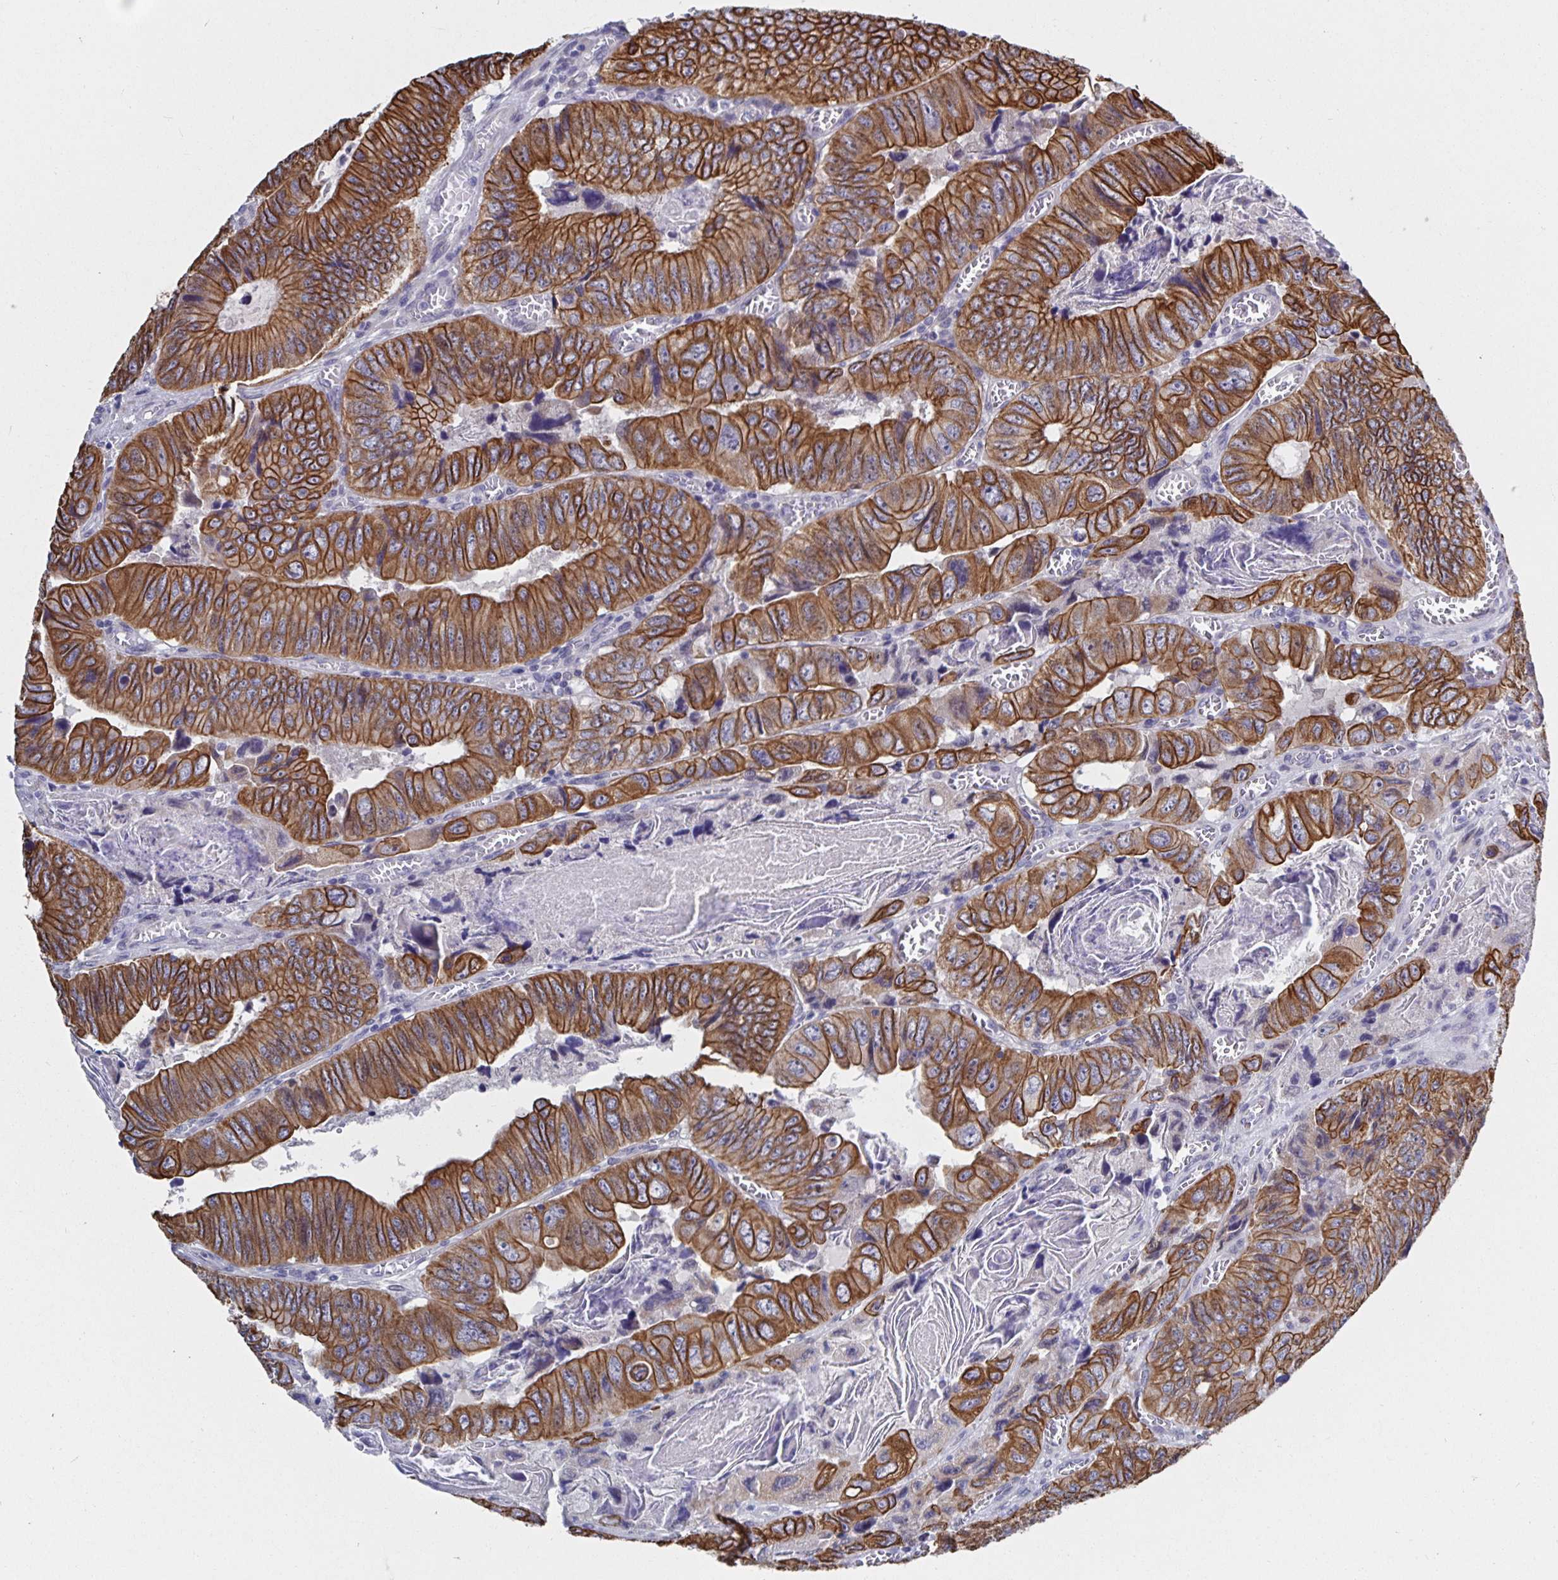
{"staining": {"intensity": "strong", "quantity": ">75%", "location": "cytoplasmic/membranous"}, "tissue": "colorectal cancer", "cell_type": "Tumor cells", "image_type": "cancer", "snomed": [{"axis": "morphology", "description": "Adenocarcinoma, NOS"}, {"axis": "topography", "description": "Colon"}], "caption": "Protein expression analysis of colorectal cancer exhibits strong cytoplasmic/membranous expression in approximately >75% of tumor cells.", "gene": "ZIK1", "patient": {"sex": "female", "age": 84}}